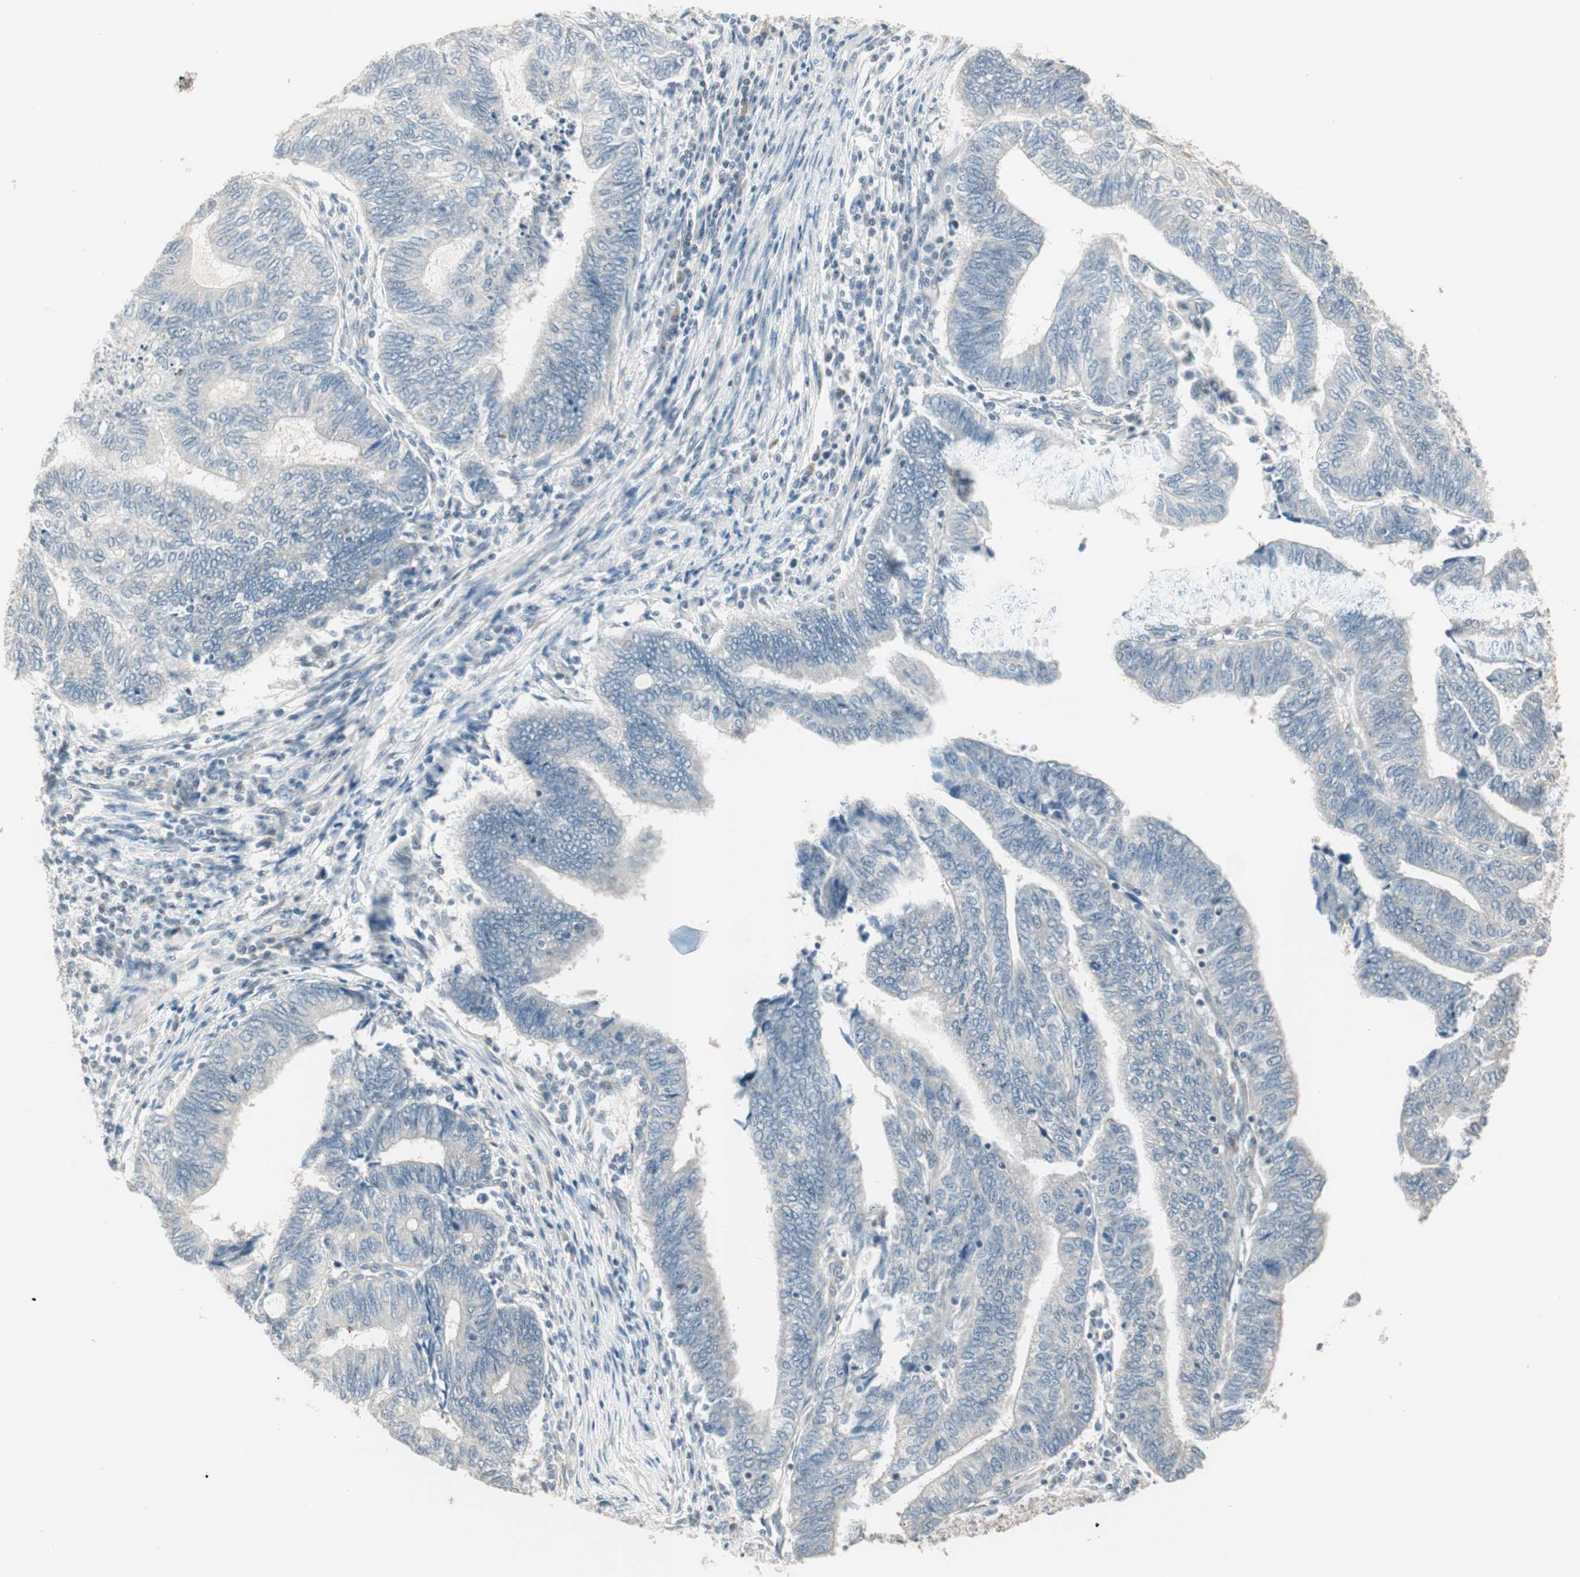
{"staining": {"intensity": "negative", "quantity": "none", "location": "none"}, "tissue": "endometrial cancer", "cell_type": "Tumor cells", "image_type": "cancer", "snomed": [{"axis": "morphology", "description": "Adenocarcinoma, NOS"}, {"axis": "topography", "description": "Uterus"}, {"axis": "topography", "description": "Endometrium"}], "caption": "DAB (3,3'-diaminobenzidine) immunohistochemical staining of adenocarcinoma (endometrial) exhibits no significant positivity in tumor cells. (Brightfield microscopy of DAB immunohistochemistry at high magnification).", "gene": "PDZK1", "patient": {"sex": "female", "age": 70}}